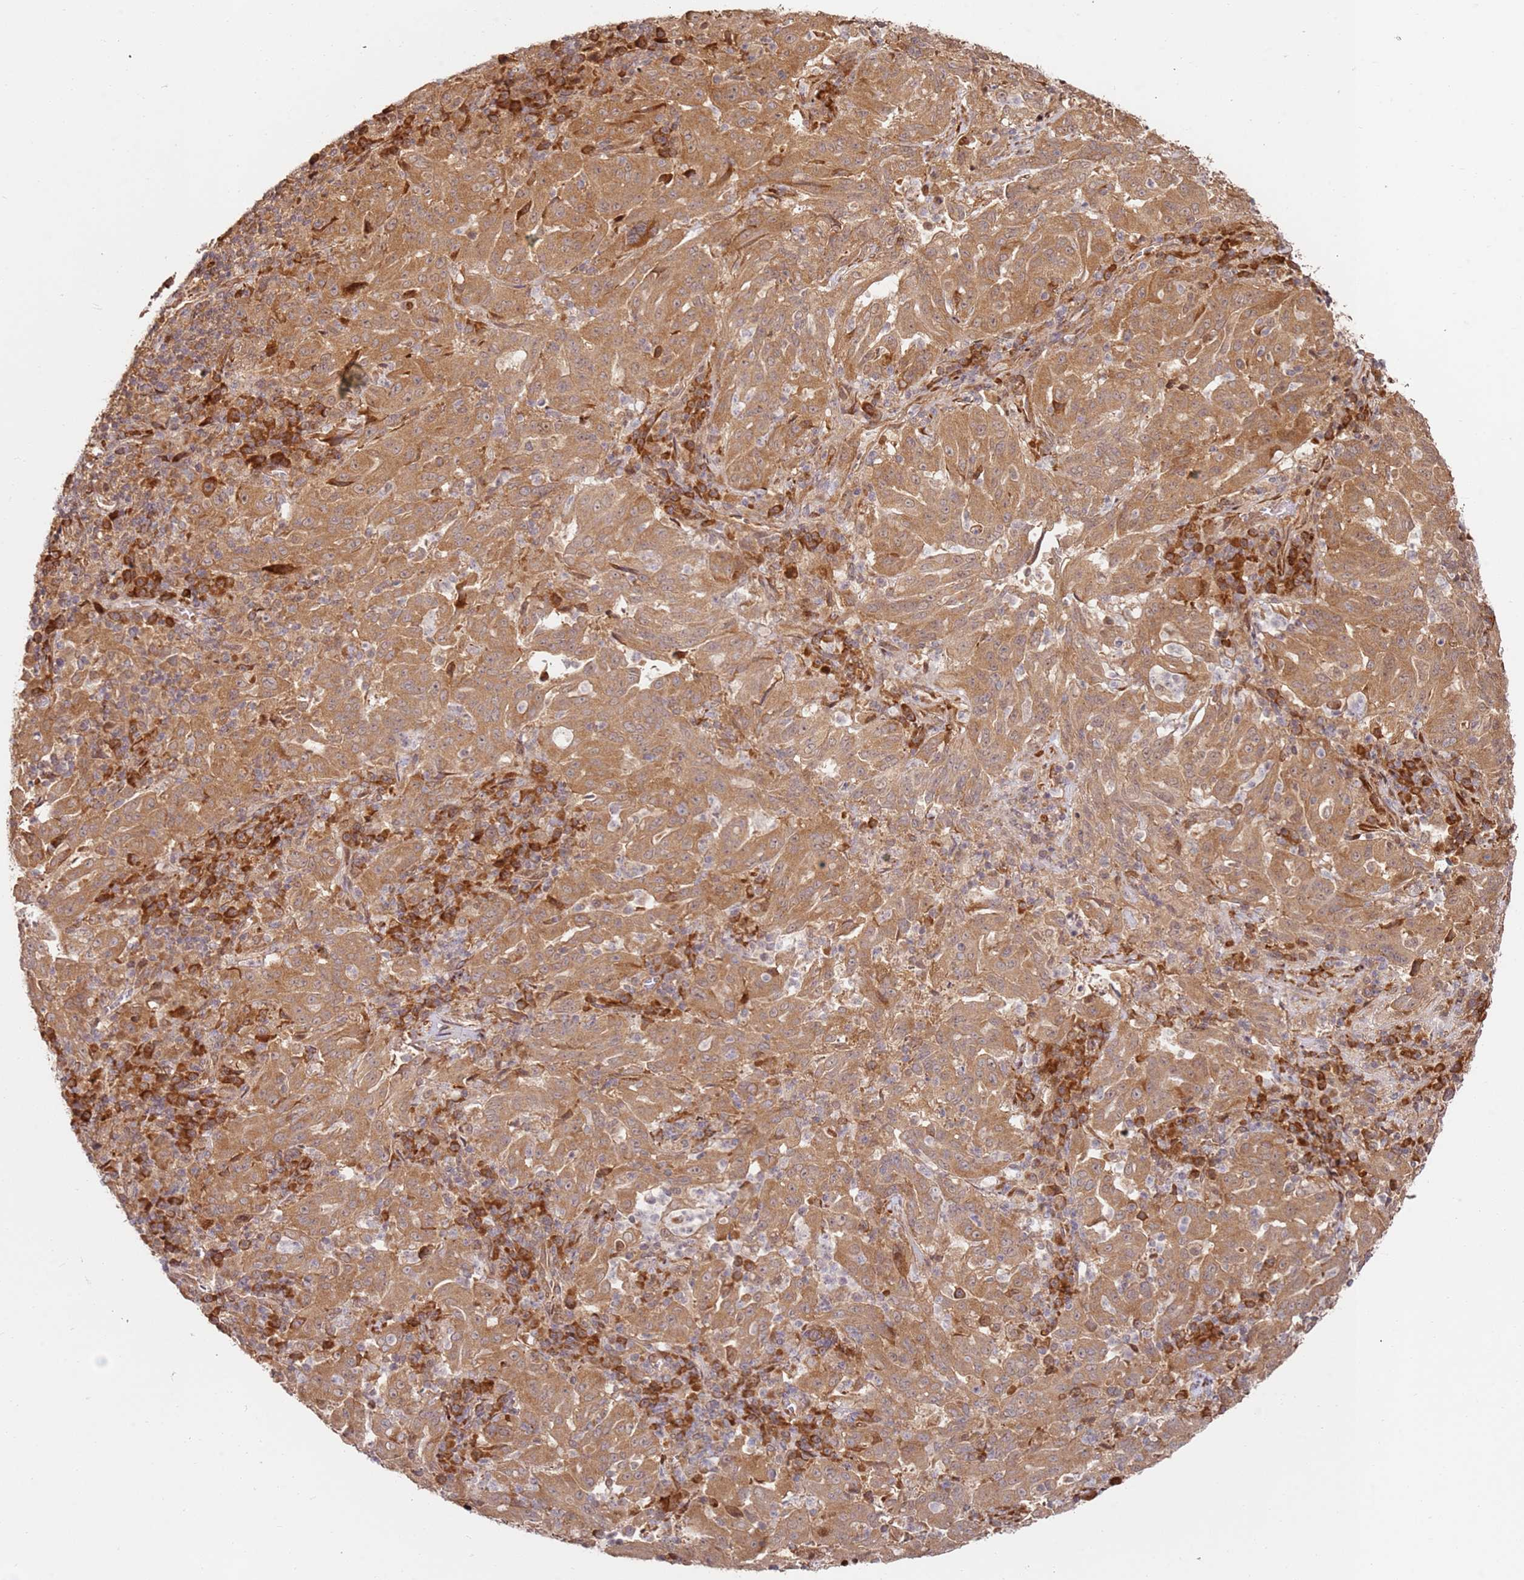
{"staining": {"intensity": "moderate", "quantity": ">75%", "location": "cytoplasmic/membranous"}, "tissue": "pancreatic cancer", "cell_type": "Tumor cells", "image_type": "cancer", "snomed": [{"axis": "morphology", "description": "Adenocarcinoma, NOS"}, {"axis": "topography", "description": "Pancreas"}], "caption": "A brown stain shows moderate cytoplasmic/membranous positivity of a protein in human pancreatic cancer tumor cells.", "gene": "RPS3A", "patient": {"sex": "male", "age": 63}}